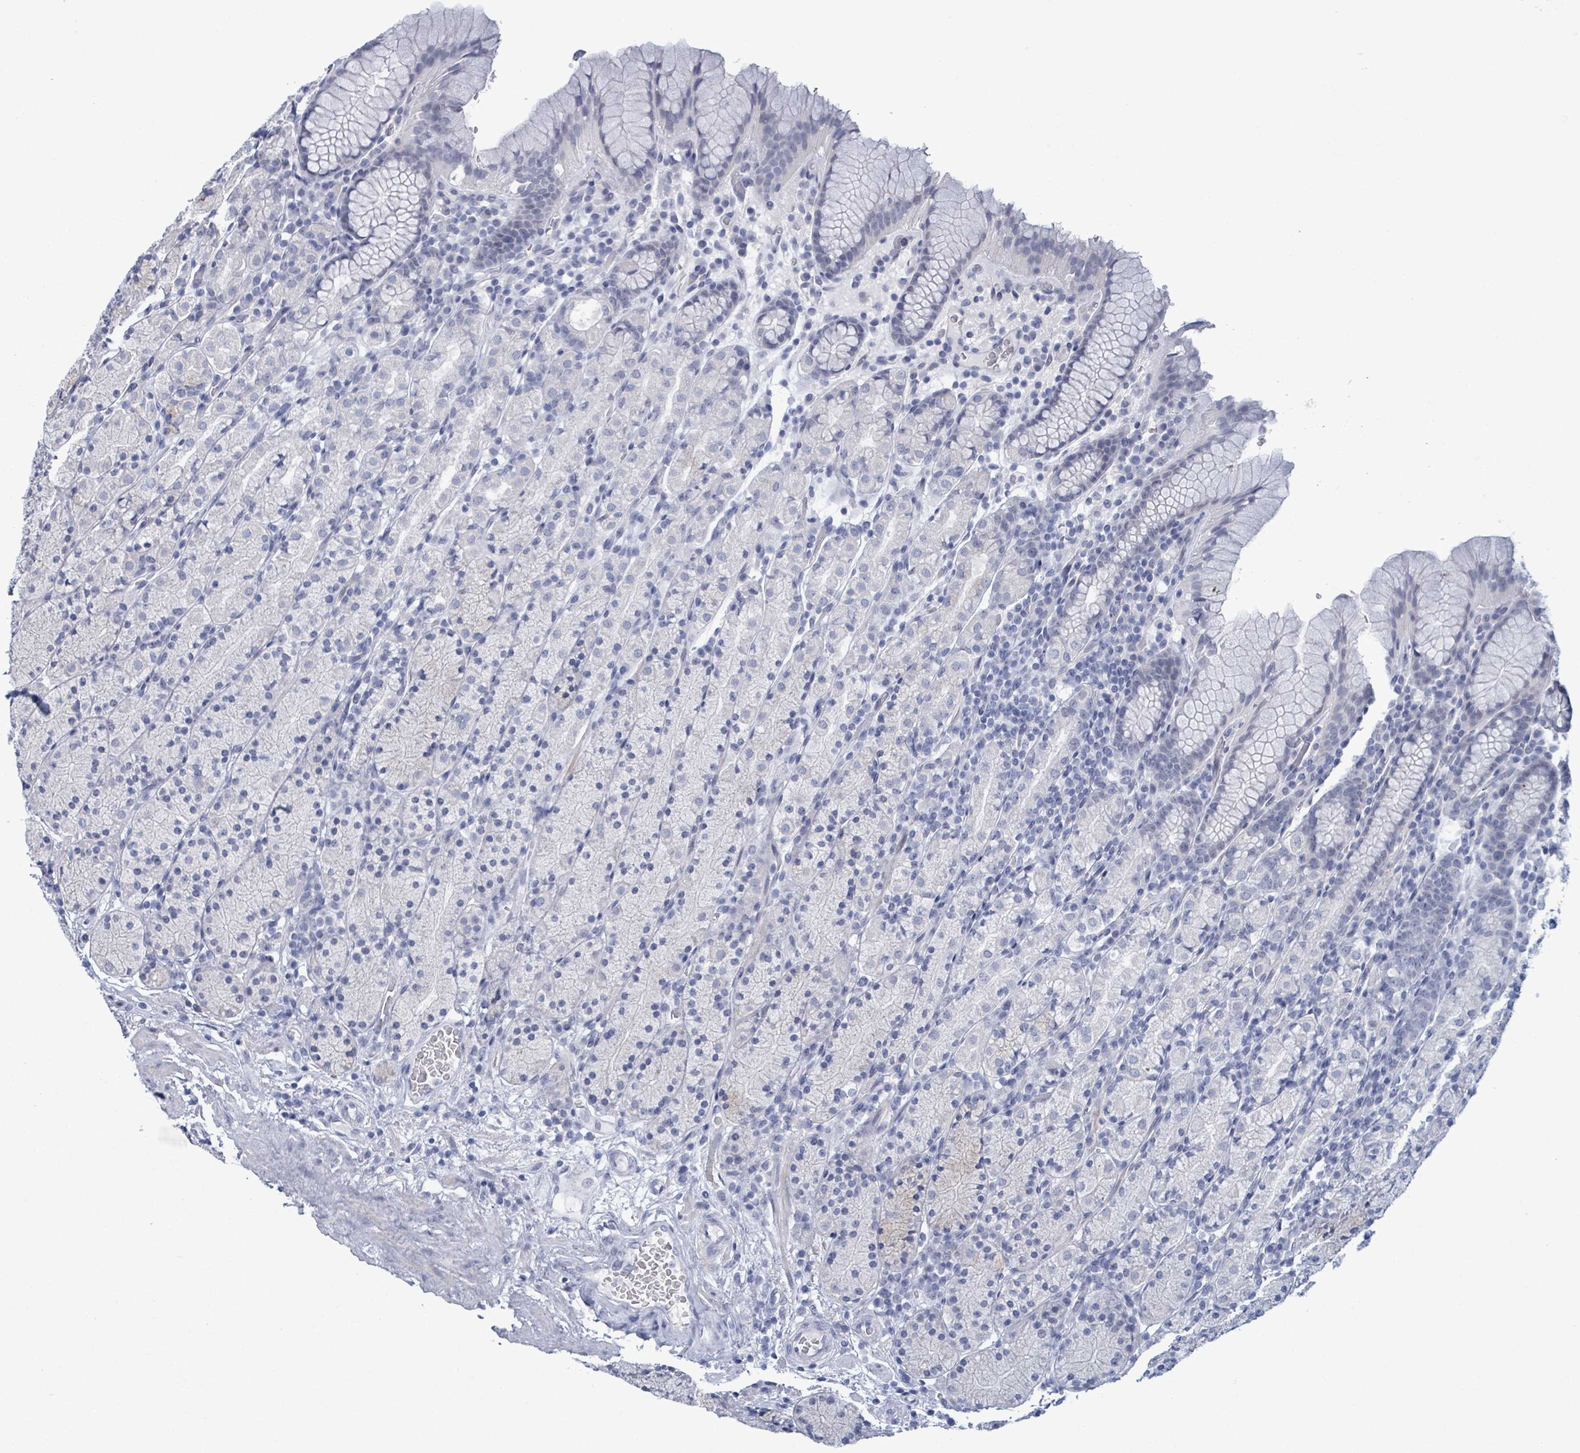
{"staining": {"intensity": "negative", "quantity": "none", "location": "none"}, "tissue": "stomach", "cell_type": "Glandular cells", "image_type": "normal", "snomed": [{"axis": "morphology", "description": "Normal tissue, NOS"}, {"axis": "topography", "description": "Stomach, upper"}, {"axis": "topography", "description": "Stomach"}], "caption": "IHC photomicrograph of unremarkable stomach: human stomach stained with DAB (3,3'-diaminobenzidine) exhibits no significant protein expression in glandular cells. (DAB (3,3'-diaminobenzidine) IHC visualized using brightfield microscopy, high magnification).", "gene": "ZNF771", "patient": {"sex": "male", "age": 62}}